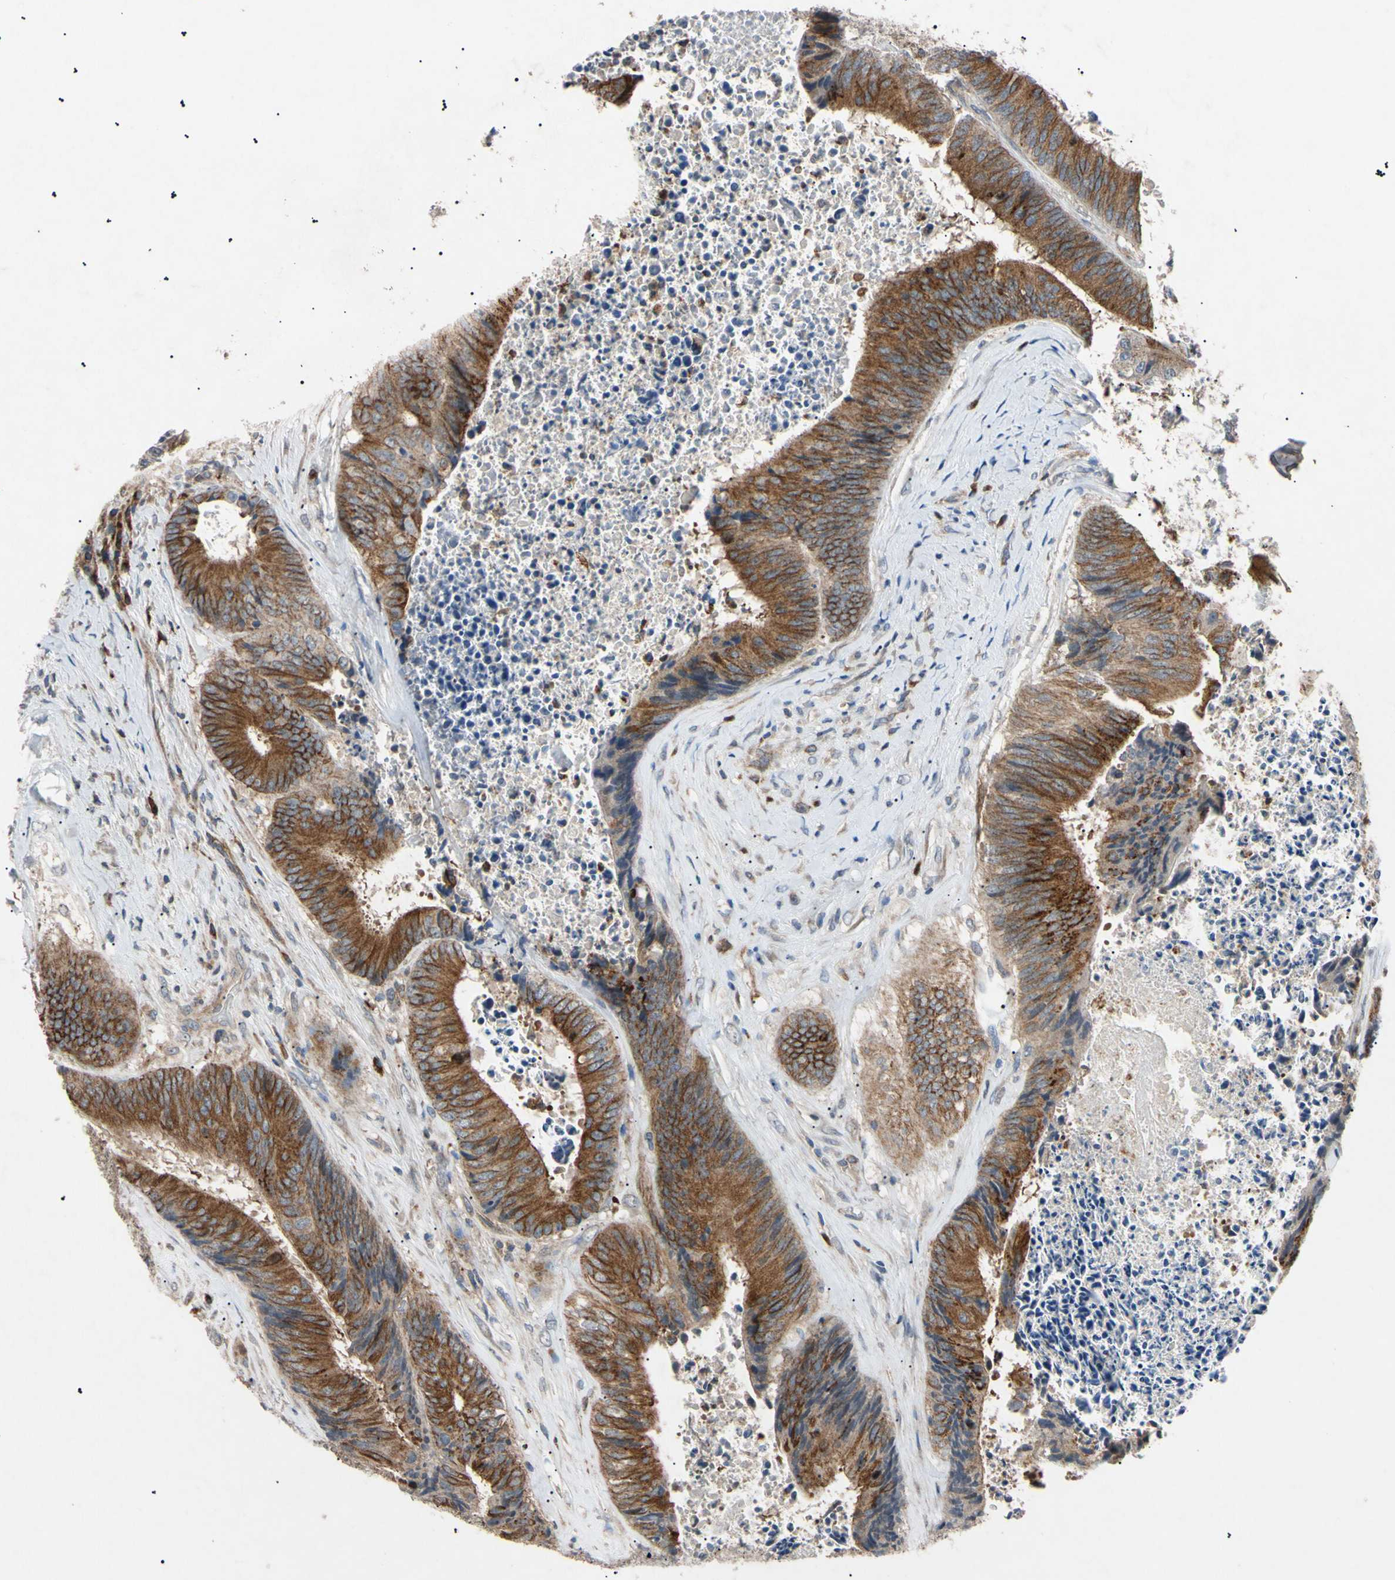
{"staining": {"intensity": "moderate", "quantity": ">75%", "location": "cytoplasmic/membranous"}, "tissue": "colorectal cancer", "cell_type": "Tumor cells", "image_type": "cancer", "snomed": [{"axis": "morphology", "description": "Adenocarcinoma, NOS"}, {"axis": "topography", "description": "Rectum"}], "caption": "Immunohistochemical staining of colorectal adenocarcinoma displays moderate cytoplasmic/membranous protein staining in about >75% of tumor cells.", "gene": "TUBB4A", "patient": {"sex": "male", "age": 72}}